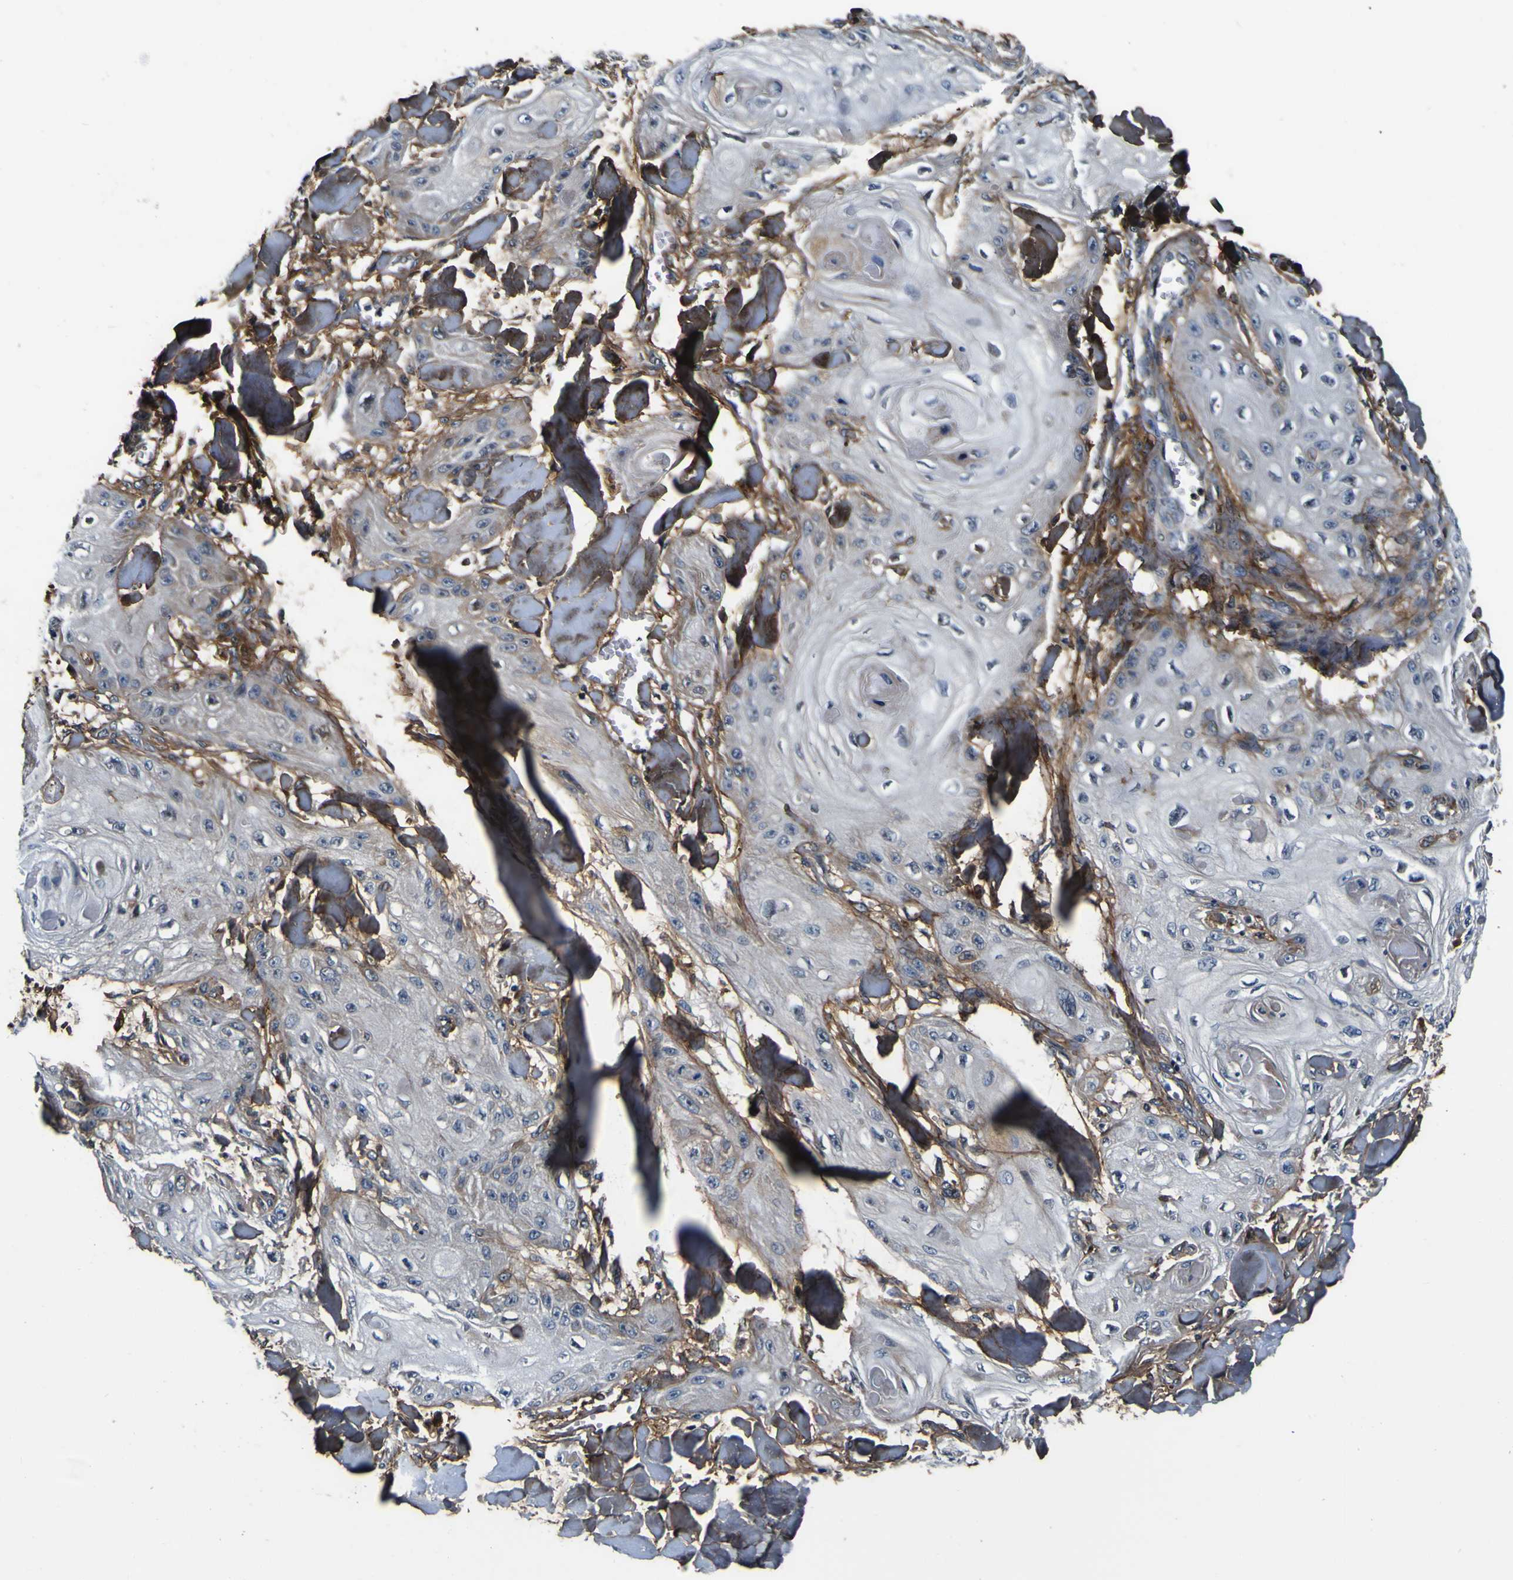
{"staining": {"intensity": "negative", "quantity": "none", "location": "none"}, "tissue": "skin cancer", "cell_type": "Tumor cells", "image_type": "cancer", "snomed": [{"axis": "morphology", "description": "Squamous cell carcinoma, NOS"}, {"axis": "topography", "description": "Skin"}], "caption": "Skin cancer (squamous cell carcinoma) stained for a protein using immunohistochemistry (IHC) demonstrates no positivity tumor cells.", "gene": "POSTN", "patient": {"sex": "male", "age": 74}}